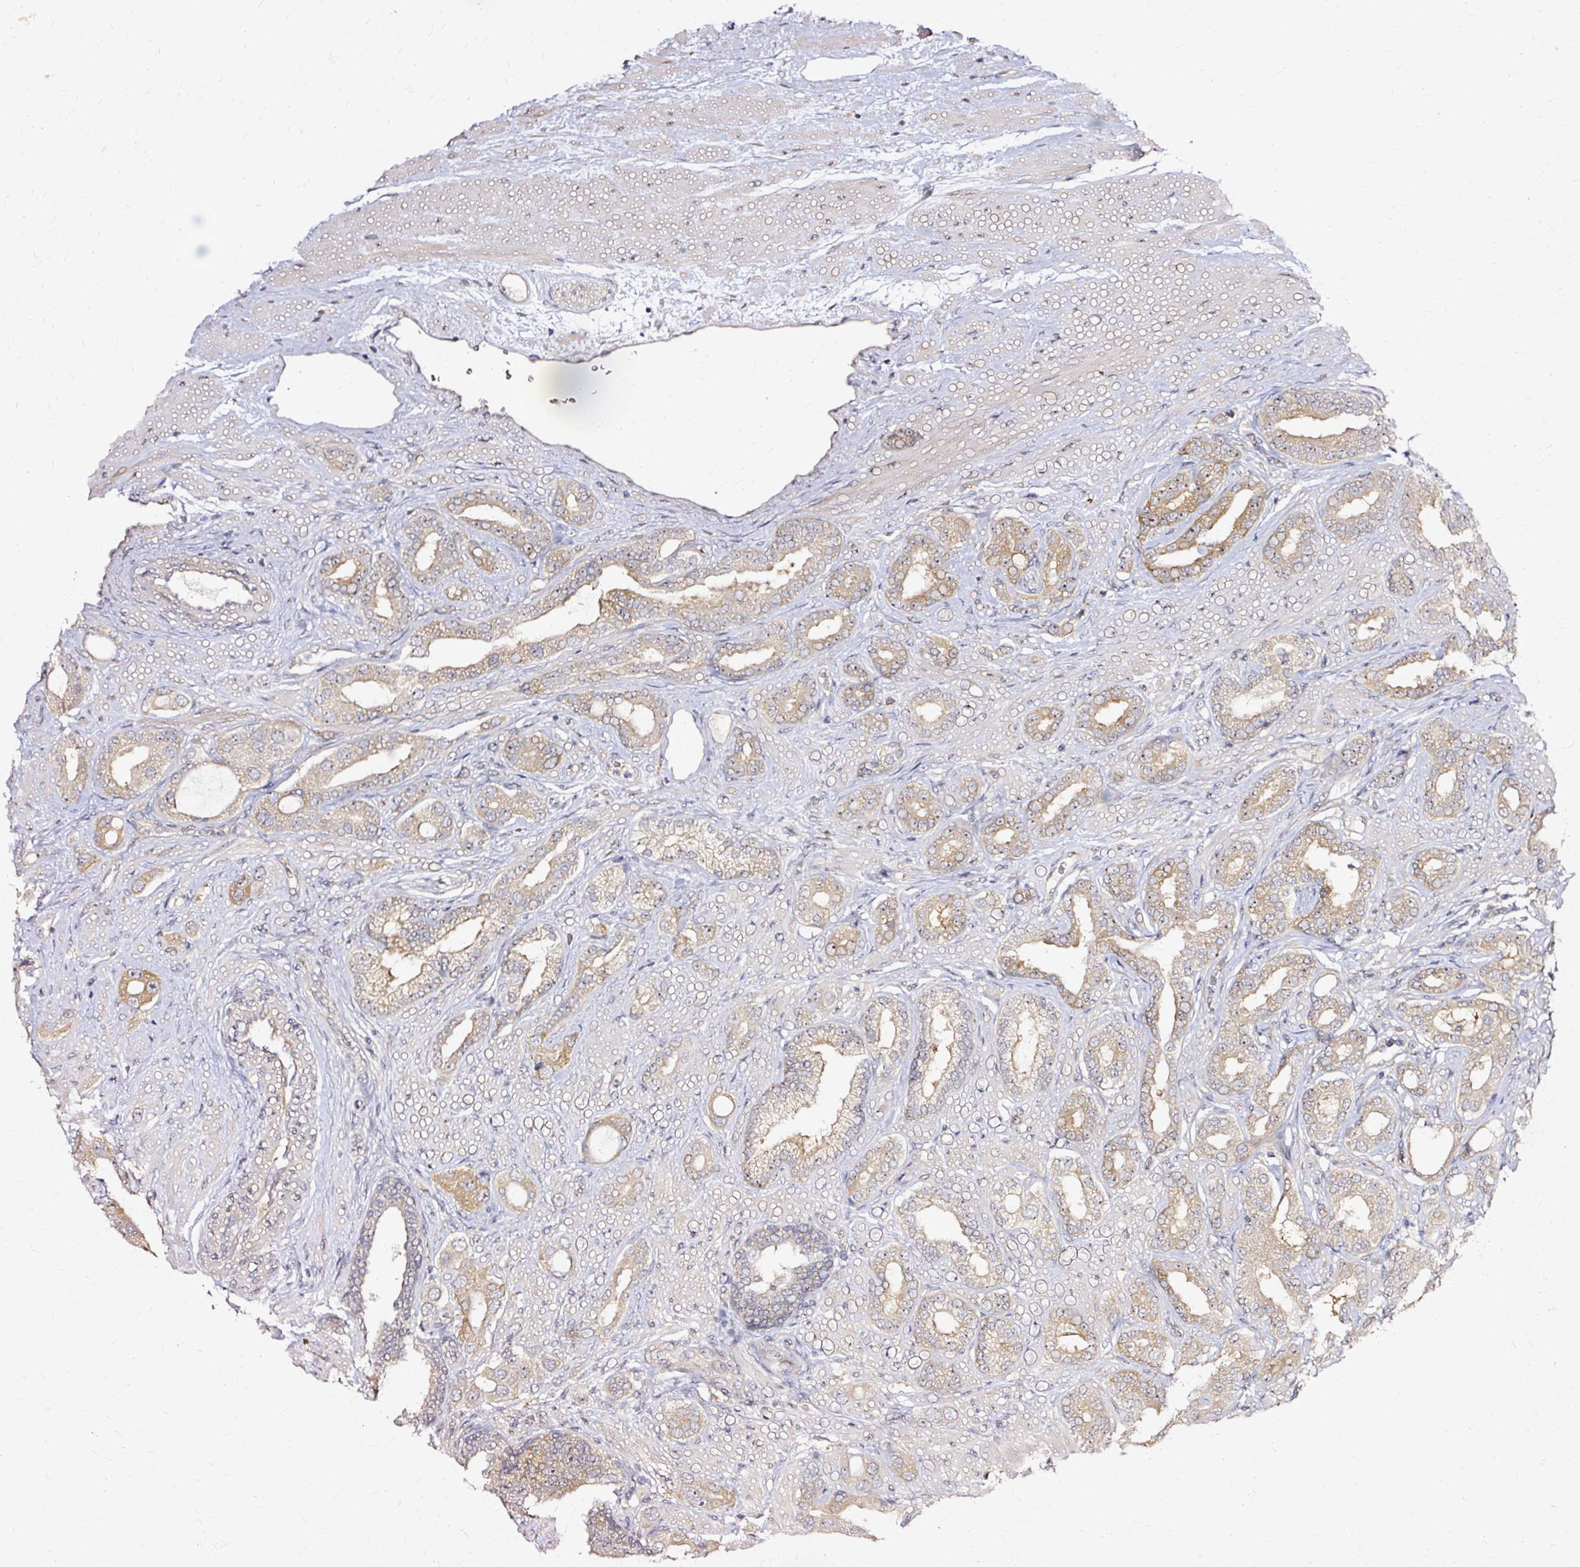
{"staining": {"intensity": "weak", "quantity": "25%-75%", "location": "cytoplasmic/membranous"}, "tissue": "prostate cancer", "cell_type": "Tumor cells", "image_type": "cancer", "snomed": [{"axis": "morphology", "description": "Adenocarcinoma, Low grade"}, {"axis": "topography", "description": "Prostate"}], "caption": "Adenocarcinoma (low-grade) (prostate) stained for a protein (brown) demonstrates weak cytoplasmic/membranous positive expression in about 25%-75% of tumor cells.", "gene": "RGPD5", "patient": {"sex": "male", "age": 57}}